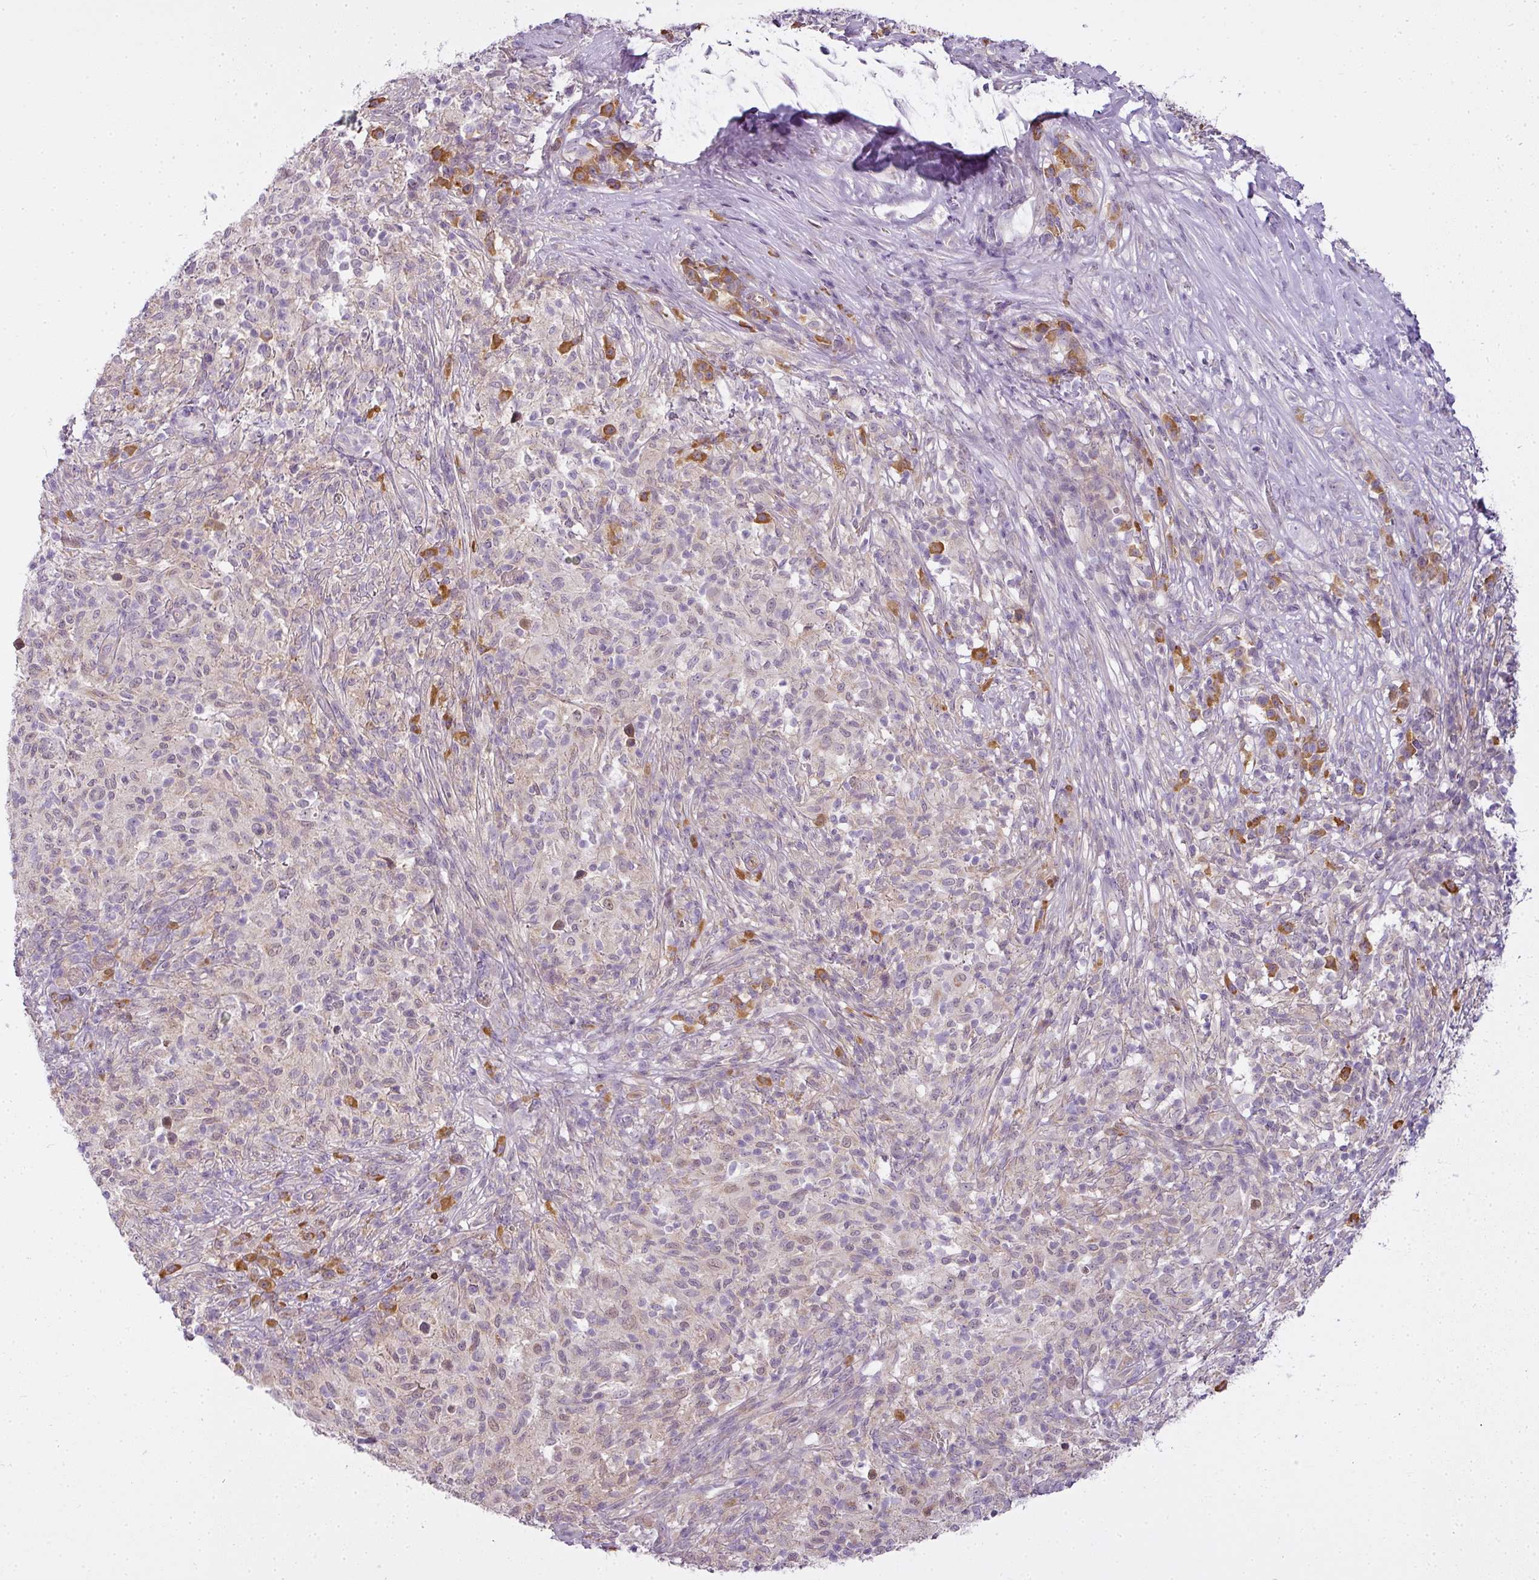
{"staining": {"intensity": "weak", "quantity": "<25%", "location": "cytoplasmic/membranous"}, "tissue": "melanoma", "cell_type": "Tumor cells", "image_type": "cancer", "snomed": [{"axis": "morphology", "description": "Malignant melanoma, NOS"}, {"axis": "topography", "description": "Skin"}], "caption": "An image of human malignant melanoma is negative for staining in tumor cells.", "gene": "LY75", "patient": {"sex": "male", "age": 66}}